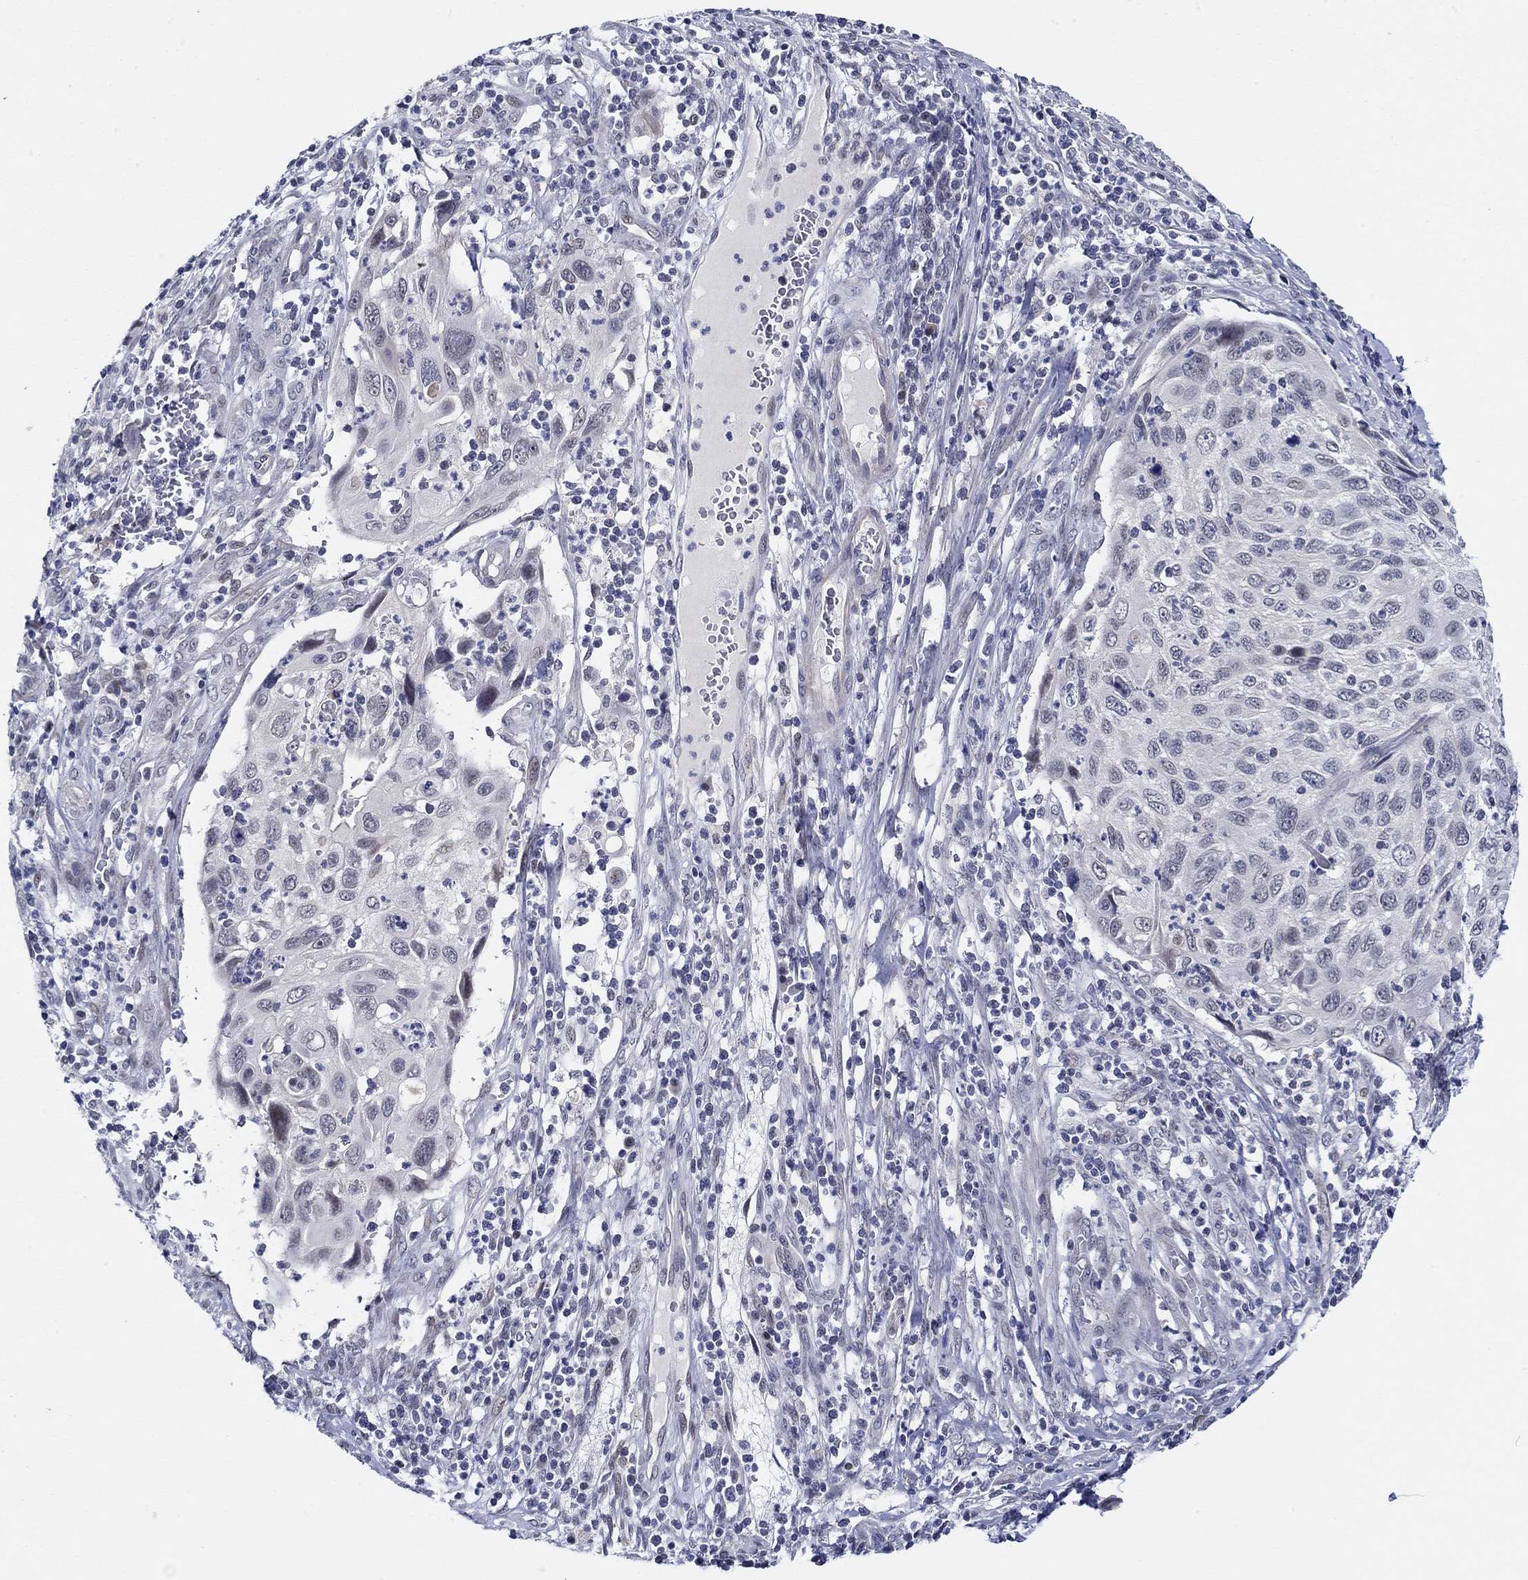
{"staining": {"intensity": "negative", "quantity": "none", "location": "none"}, "tissue": "cervical cancer", "cell_type": "Tumor cells", "image_type": "cancer", "snomed": [{"axis": "morphology", "description": "Squamous cell carcinoma, NOS"}, {"axis": "topography", "description": "Cervix"}], "caption": "DAB (3,3'-diaminobenzidine) immunohistochemical staining of cervical cancer (squamous cell carcinoma) shows no significant staining in tumor cells.", "gene": "SLC34A1", "patient": {"sex": "female", "age": 70}}